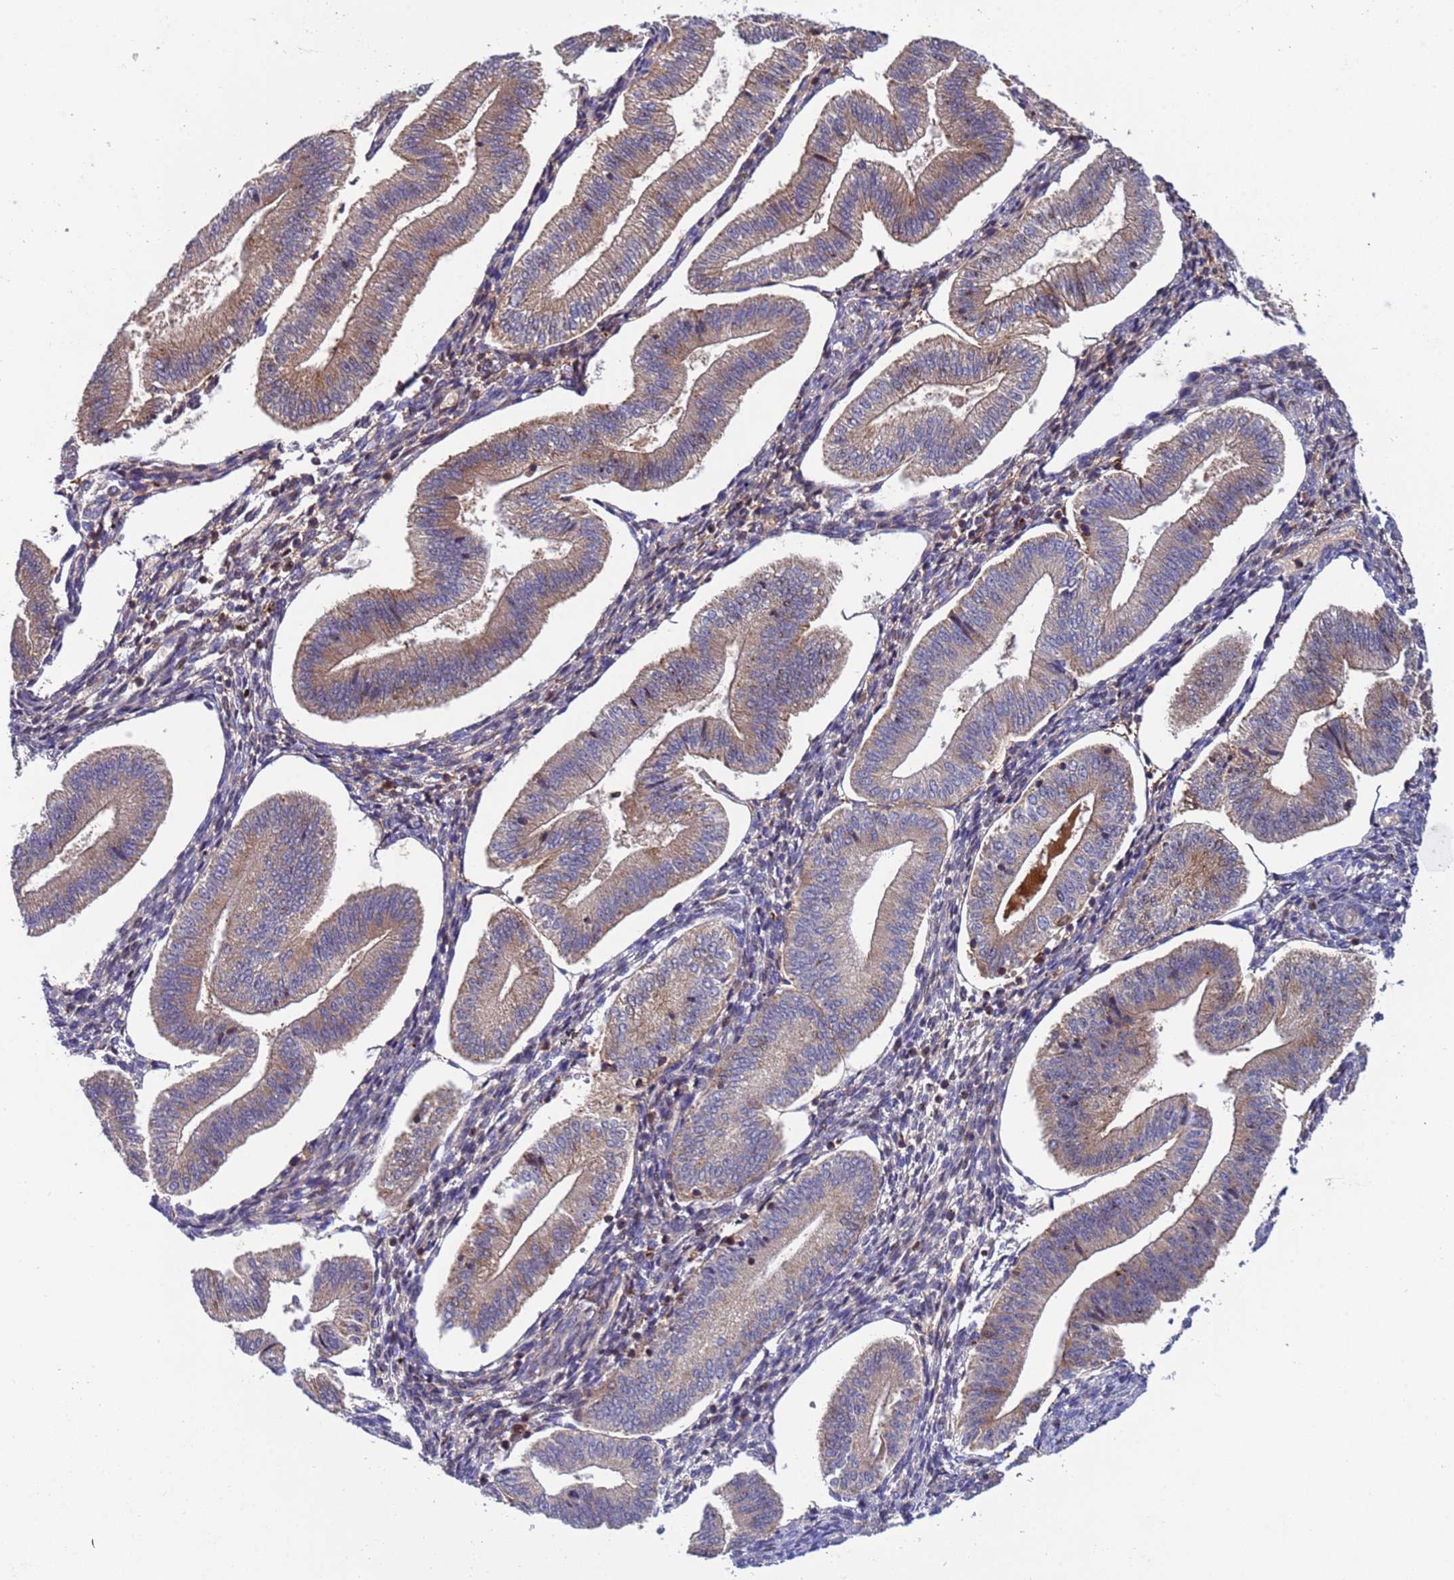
{"staining": {"intensity": "negative", "quantity": "none", "location": "none"}, "tissue": "endometrium", "cell_type": "Cells in endometrial stroma", "image_type": "normal", "snomed": [{"axis": "morphology", "description": "Normal tissue, NOS"}, {"axis": "topography", "description": "Endometrium"}], "caption": "This is an IHC micrograph of unremarkable human endometrium. There is no staining in cells in endometrial stroma.", "gene": "PARP16", "patient": {"sex": "female", "age": 34}}